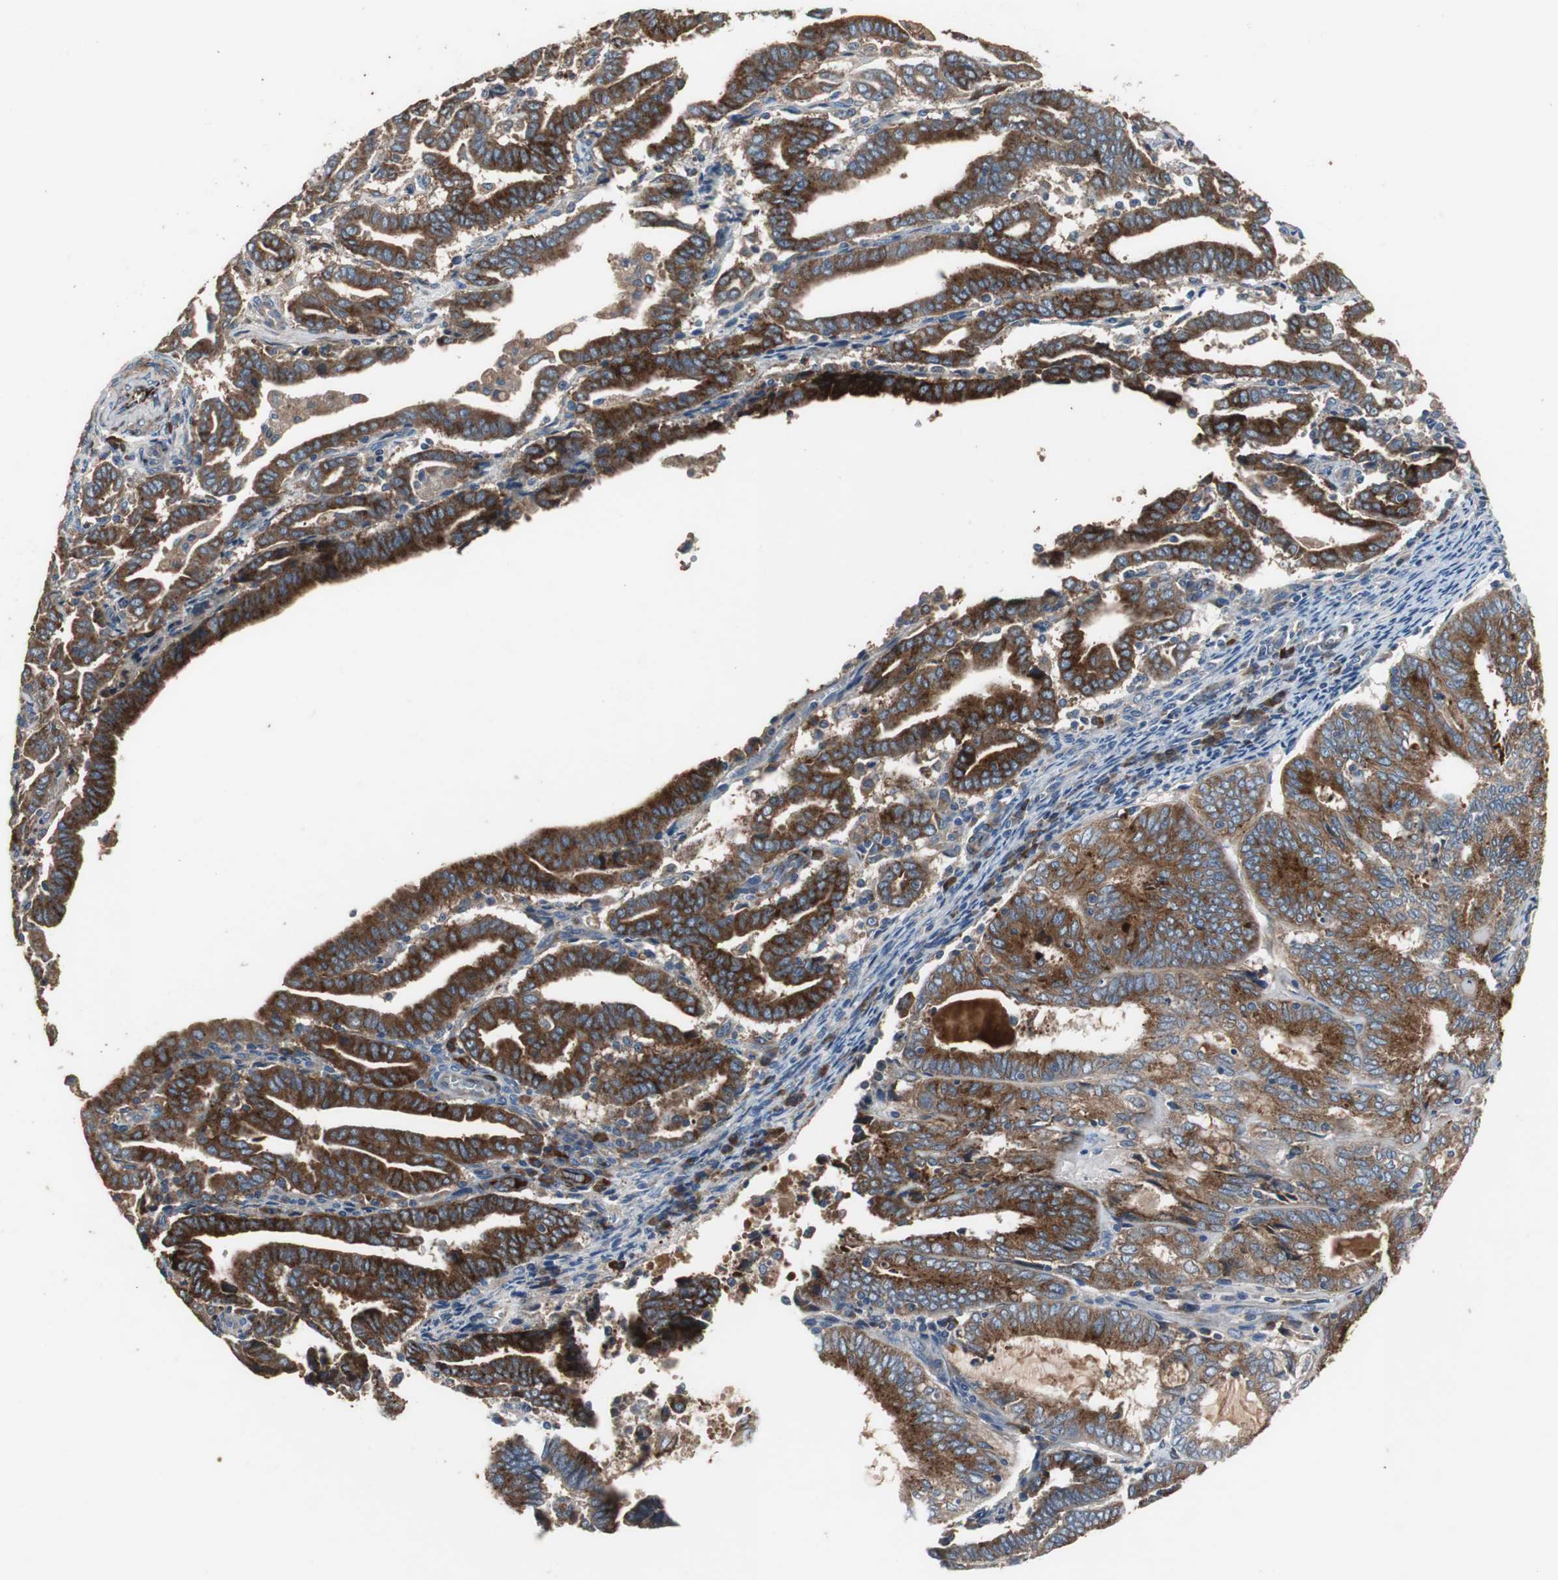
{"staining": {"intensity": "strong", "quantity": ">75%", "location": "cytoplasmic/membranous"}, "tissue": "endometrial cancer", "cell_type": "Tumor cells", "image_type": "cancer", "snomed": [{"axis": "morphology", "description": "Adenocarcinoma, NOS"}, {"axis": "topography", "description": "Uterus"}], "caption": "This photomicrograph displays endometrial cancer stained with immunohistochemistry (IHC) to label a protein in brown. The cytoplasmic/membranous of tumor cells show strong positivity for the protein. Nuclei are counter-stained blue.", "gene": "SORT1", "patient": {"sex": "female", "age": 83}}